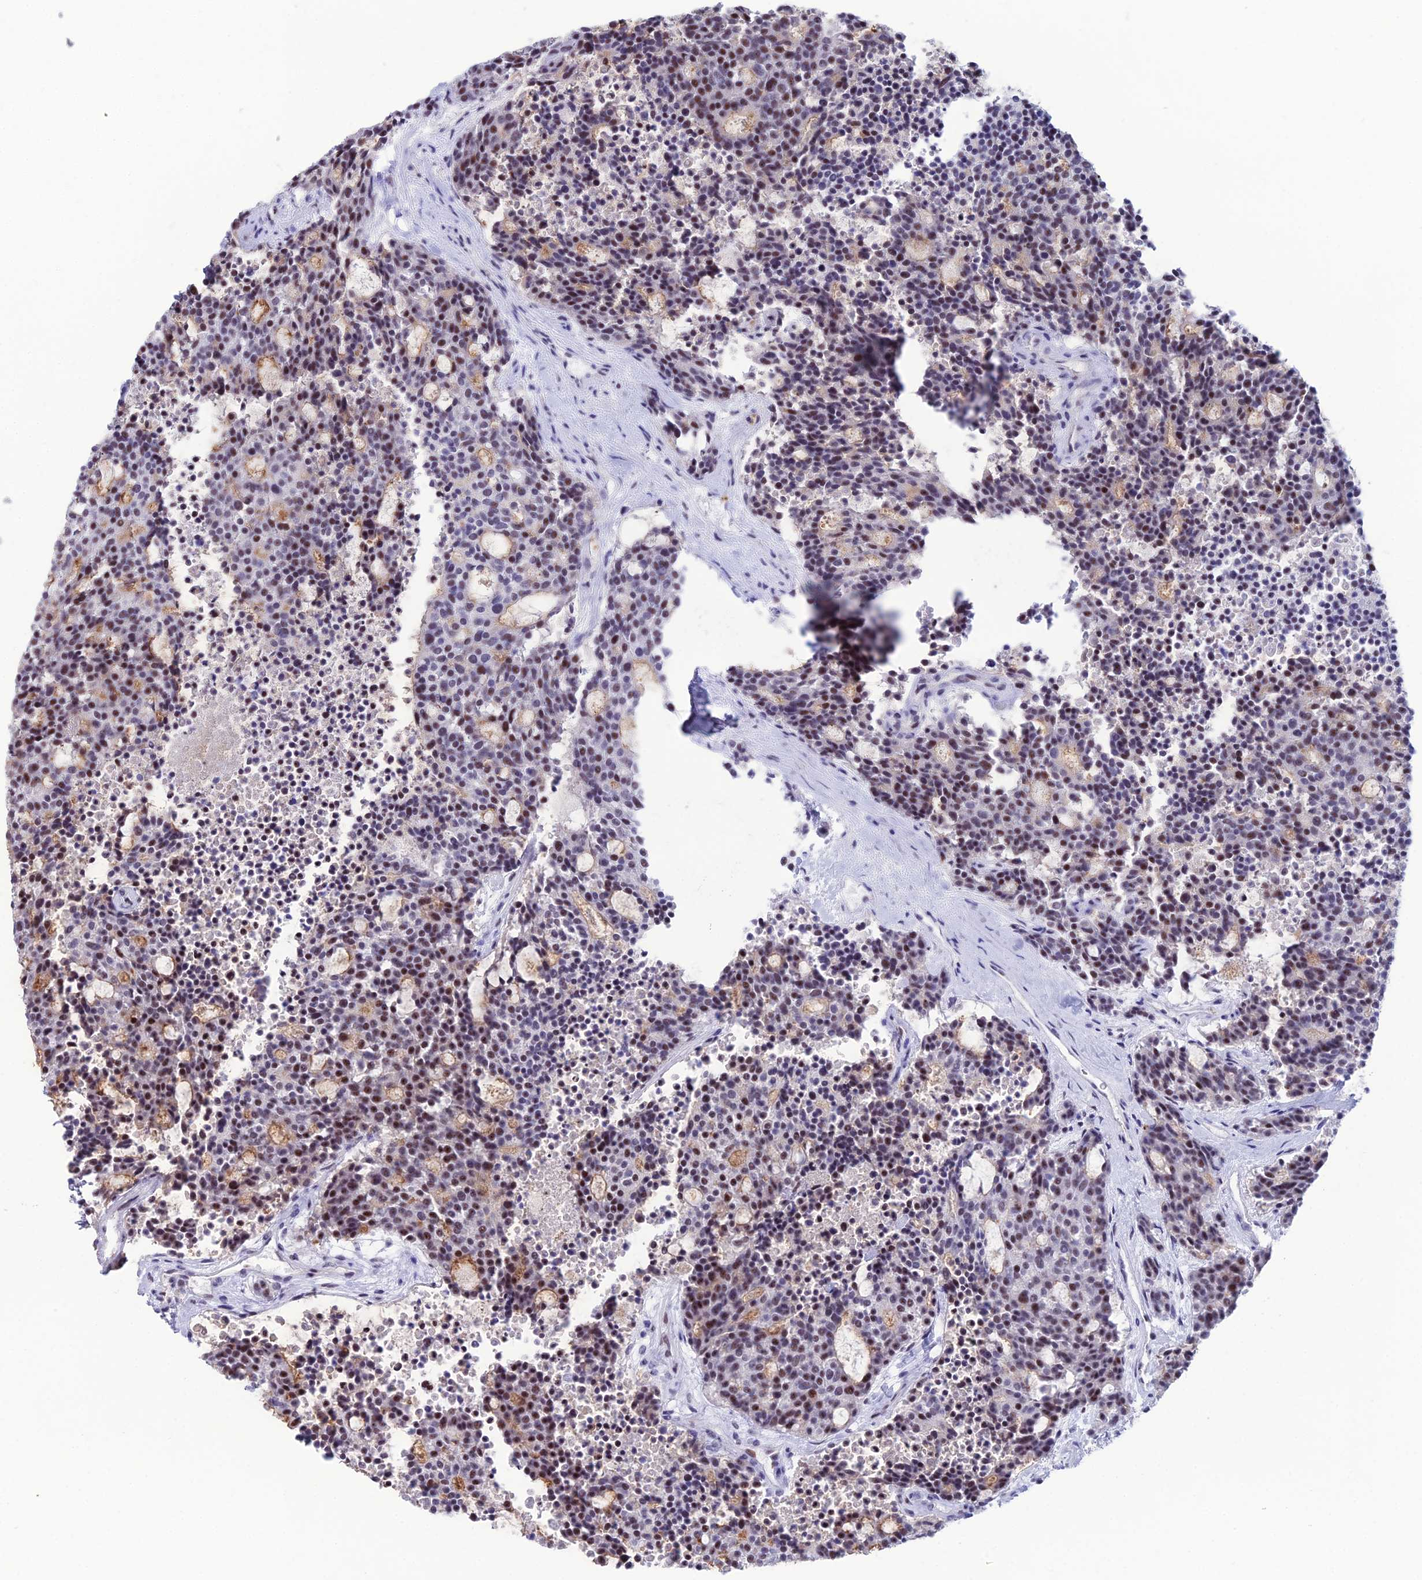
{"staining": {"intensity": "moderate", "quantity": "<25%", "location": "cytoplasmic/membranous,nuclear"}, "tissue": "carcinoid", "cell_type": "Tumor cells", "image_type": "cancer", "snomed": [{"axis": "morphology", "description": "Carcinoid, malignant, NOS"}, {"axis": "topography", "description": "Pancreas"}], "caption": "Carcinoid stained with a protein marker shows moderate staining in tumor cells.", "gene": "MFSD2B", "patient": {"sex": "female", "age": 54}}